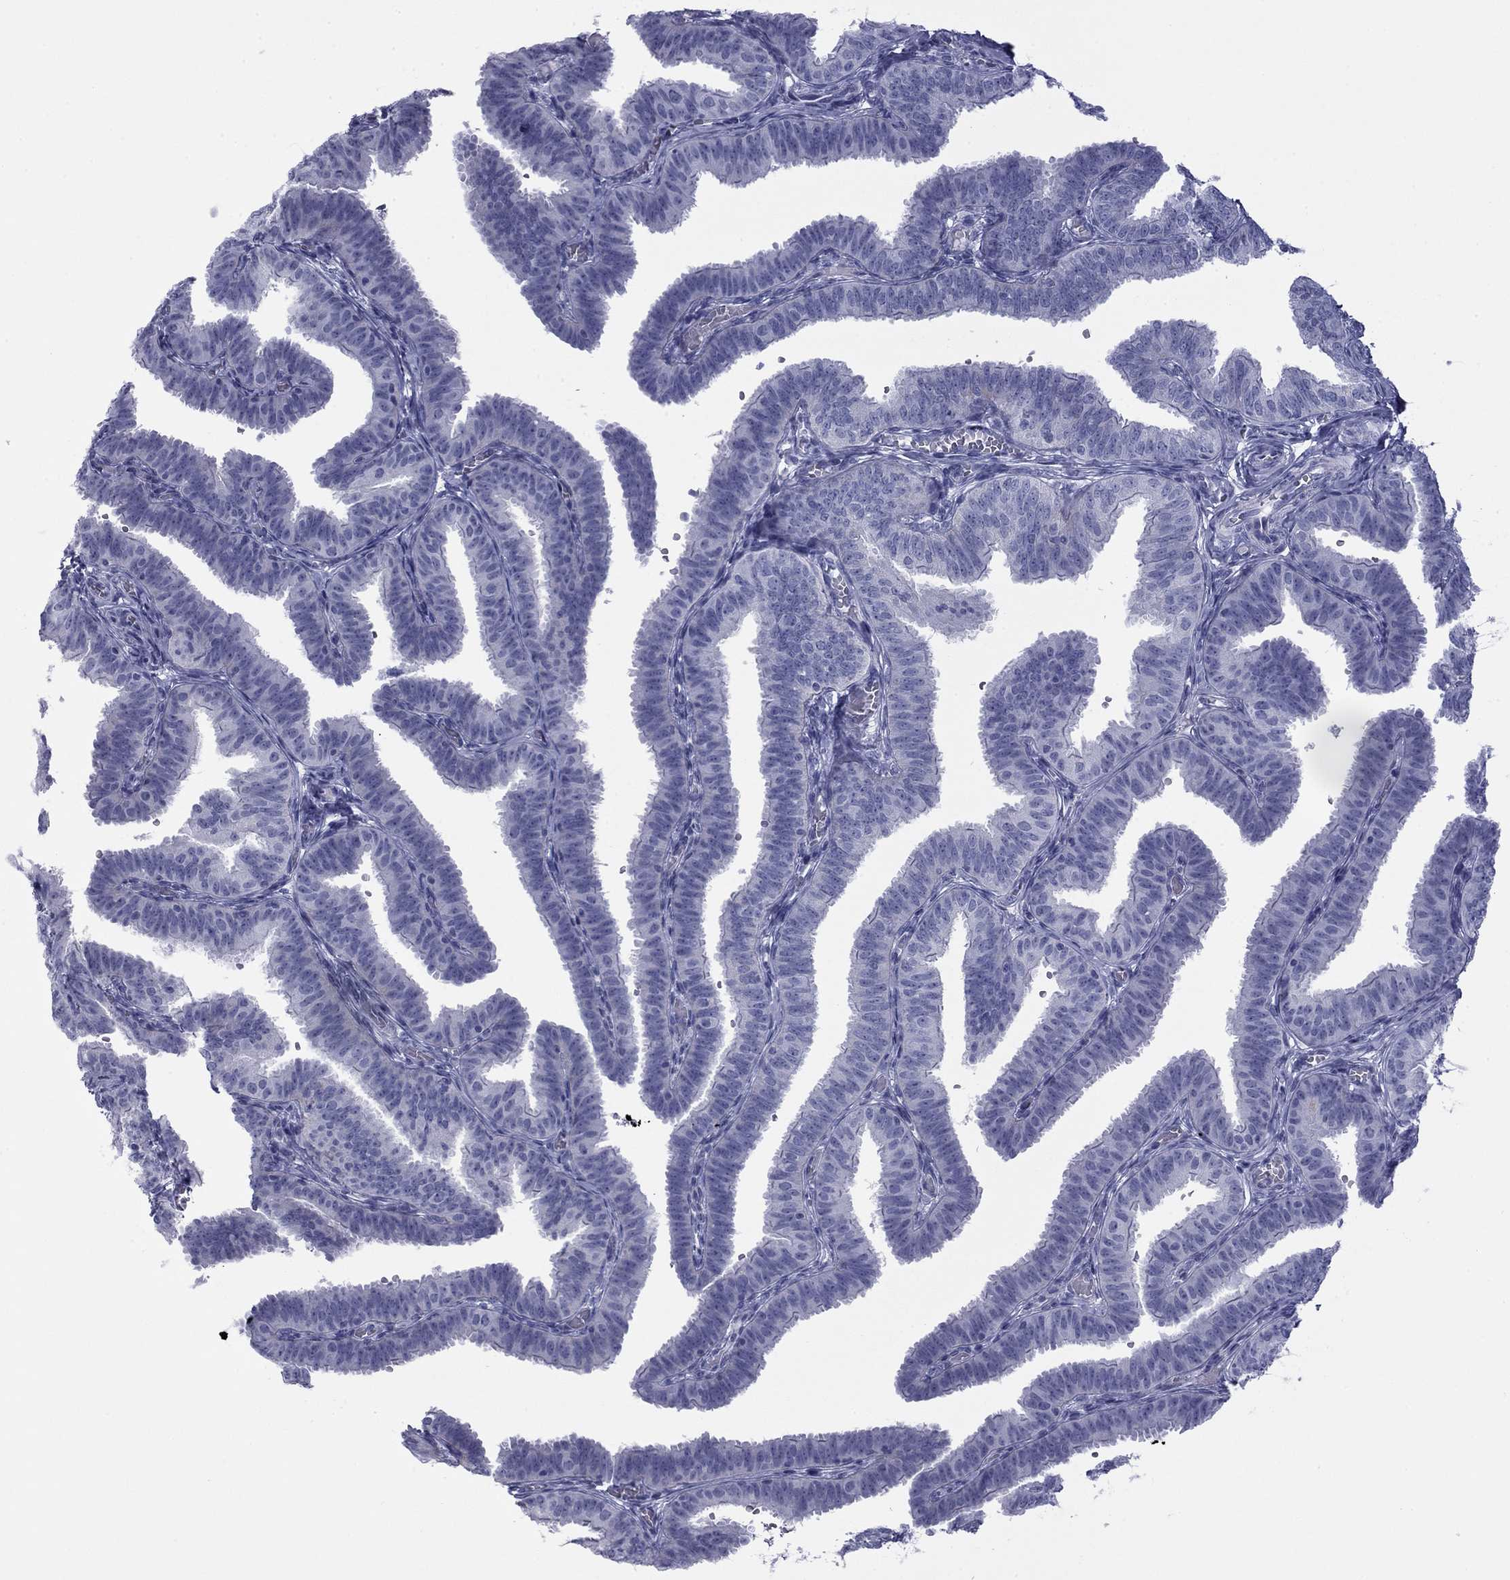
{"staining": {"intensity": "negative", "quantity": "none", "location": "none"}, "tissue": "fallopian tube", "cell_type": "Glandular cells", "image_type": "normal", "snomed": [{"axis": "morphology", "description": "Normal tissue, NOS"}, {"axis": "topography", "description": "Fallopian tube"}], "caption": "Immunohistochemical staining of unremarkable fallopian tube reveals no significant staining in glandular cells. (DAB IHC with hematoxylin counter stain).", "gene": "ZP2", "patient": {"sex": "female", "age": 25}}